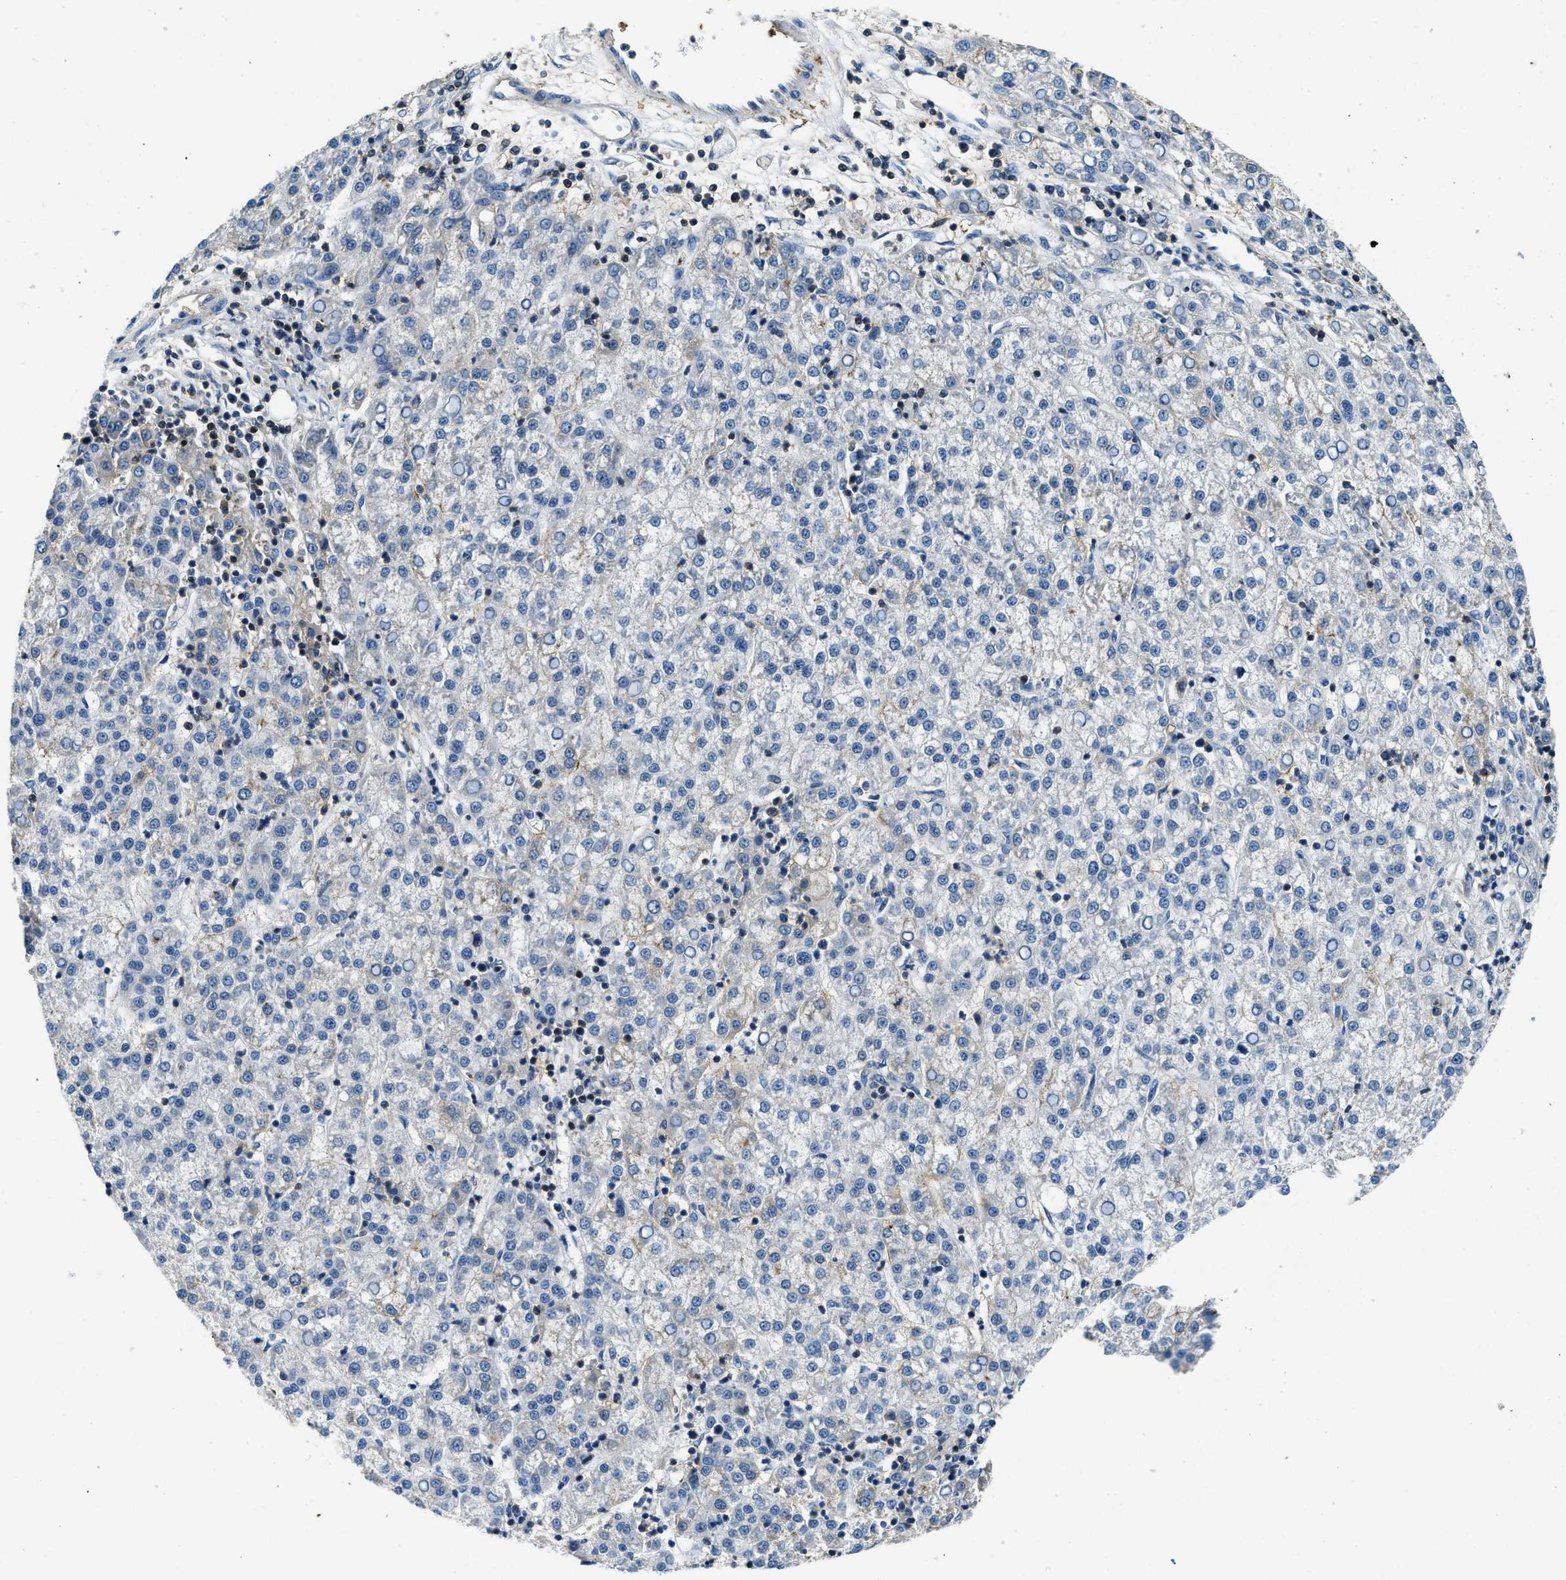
{"staining": {"intensity": "negative", "quantity": "none", "location": "none"}, "tissue": "liver cancer", "cell_type": "Tumor cells", "image_type": "cancer", "snomed": [{"axis": "morphology", "description": "Carcinoma, Hepatocellular, NOS"}, {"axis": "topography", "description": "Liver"}], "caption": "Hepatocellular carcinoma (liver) was stained to show a protein in brown. There is no significant expression in tumor cells.", "gene": "MYO1G", "patient": {"sex": "female", "age": 58}}